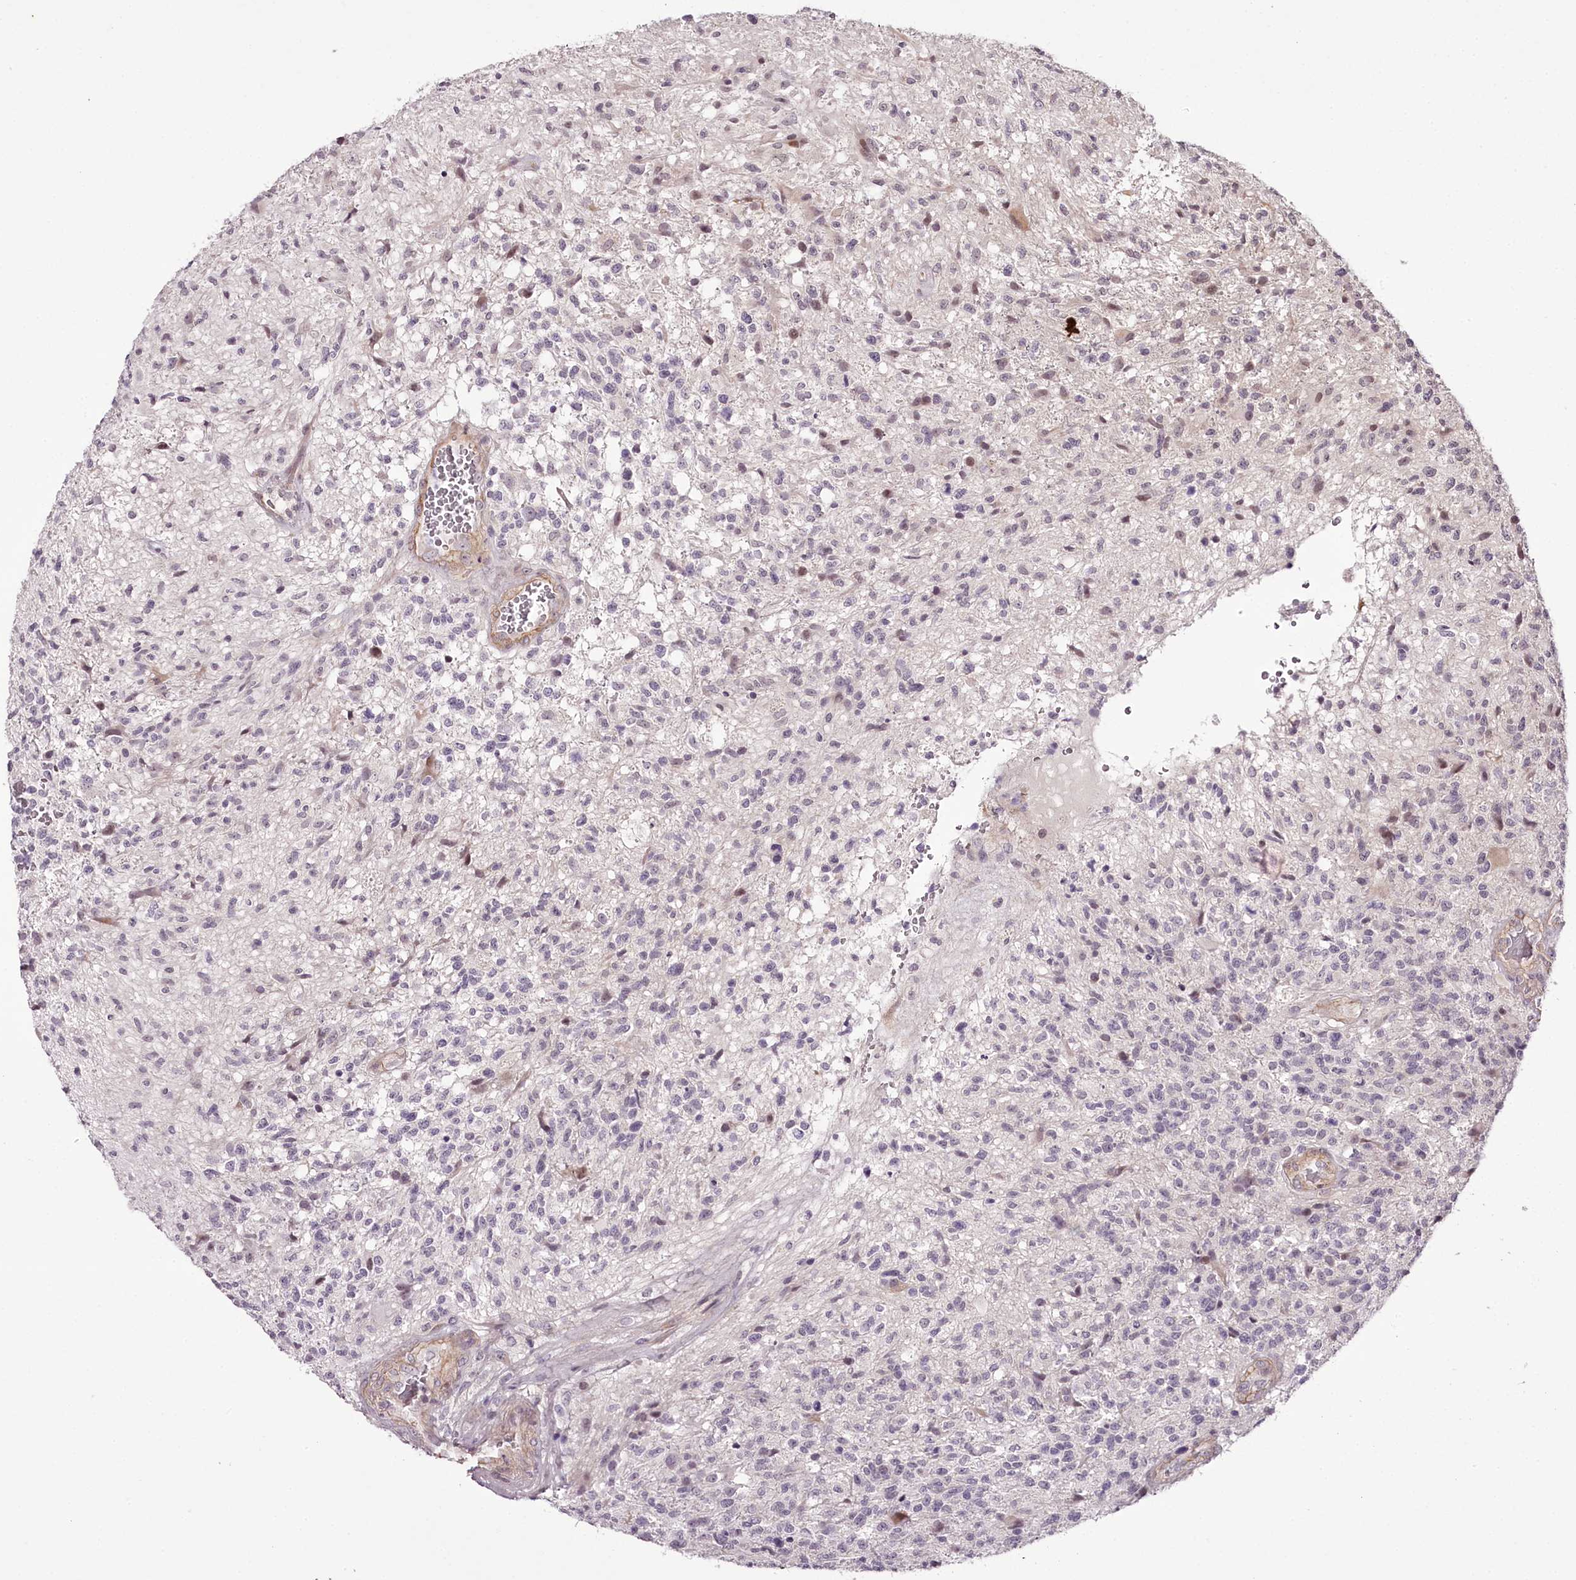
{"staining": {"intensity": "weak", "quantity": "<25%", "location": "nuclear"}, "tissue": "glioma", "cell_type": "Tumor cells", "image_type": "cancer", "snomed": [{"axis": "morphology", "description": "Glioma, malignant, High grade"}, {"axis": "topography", "description": "Brain"}], "caption": "Human glioma stained for a protein using immunohistochemistry (IHC) displays no staining in tumor cells.", "gene": "TTC33", "patient": {"sex": "male", "age": 56}}